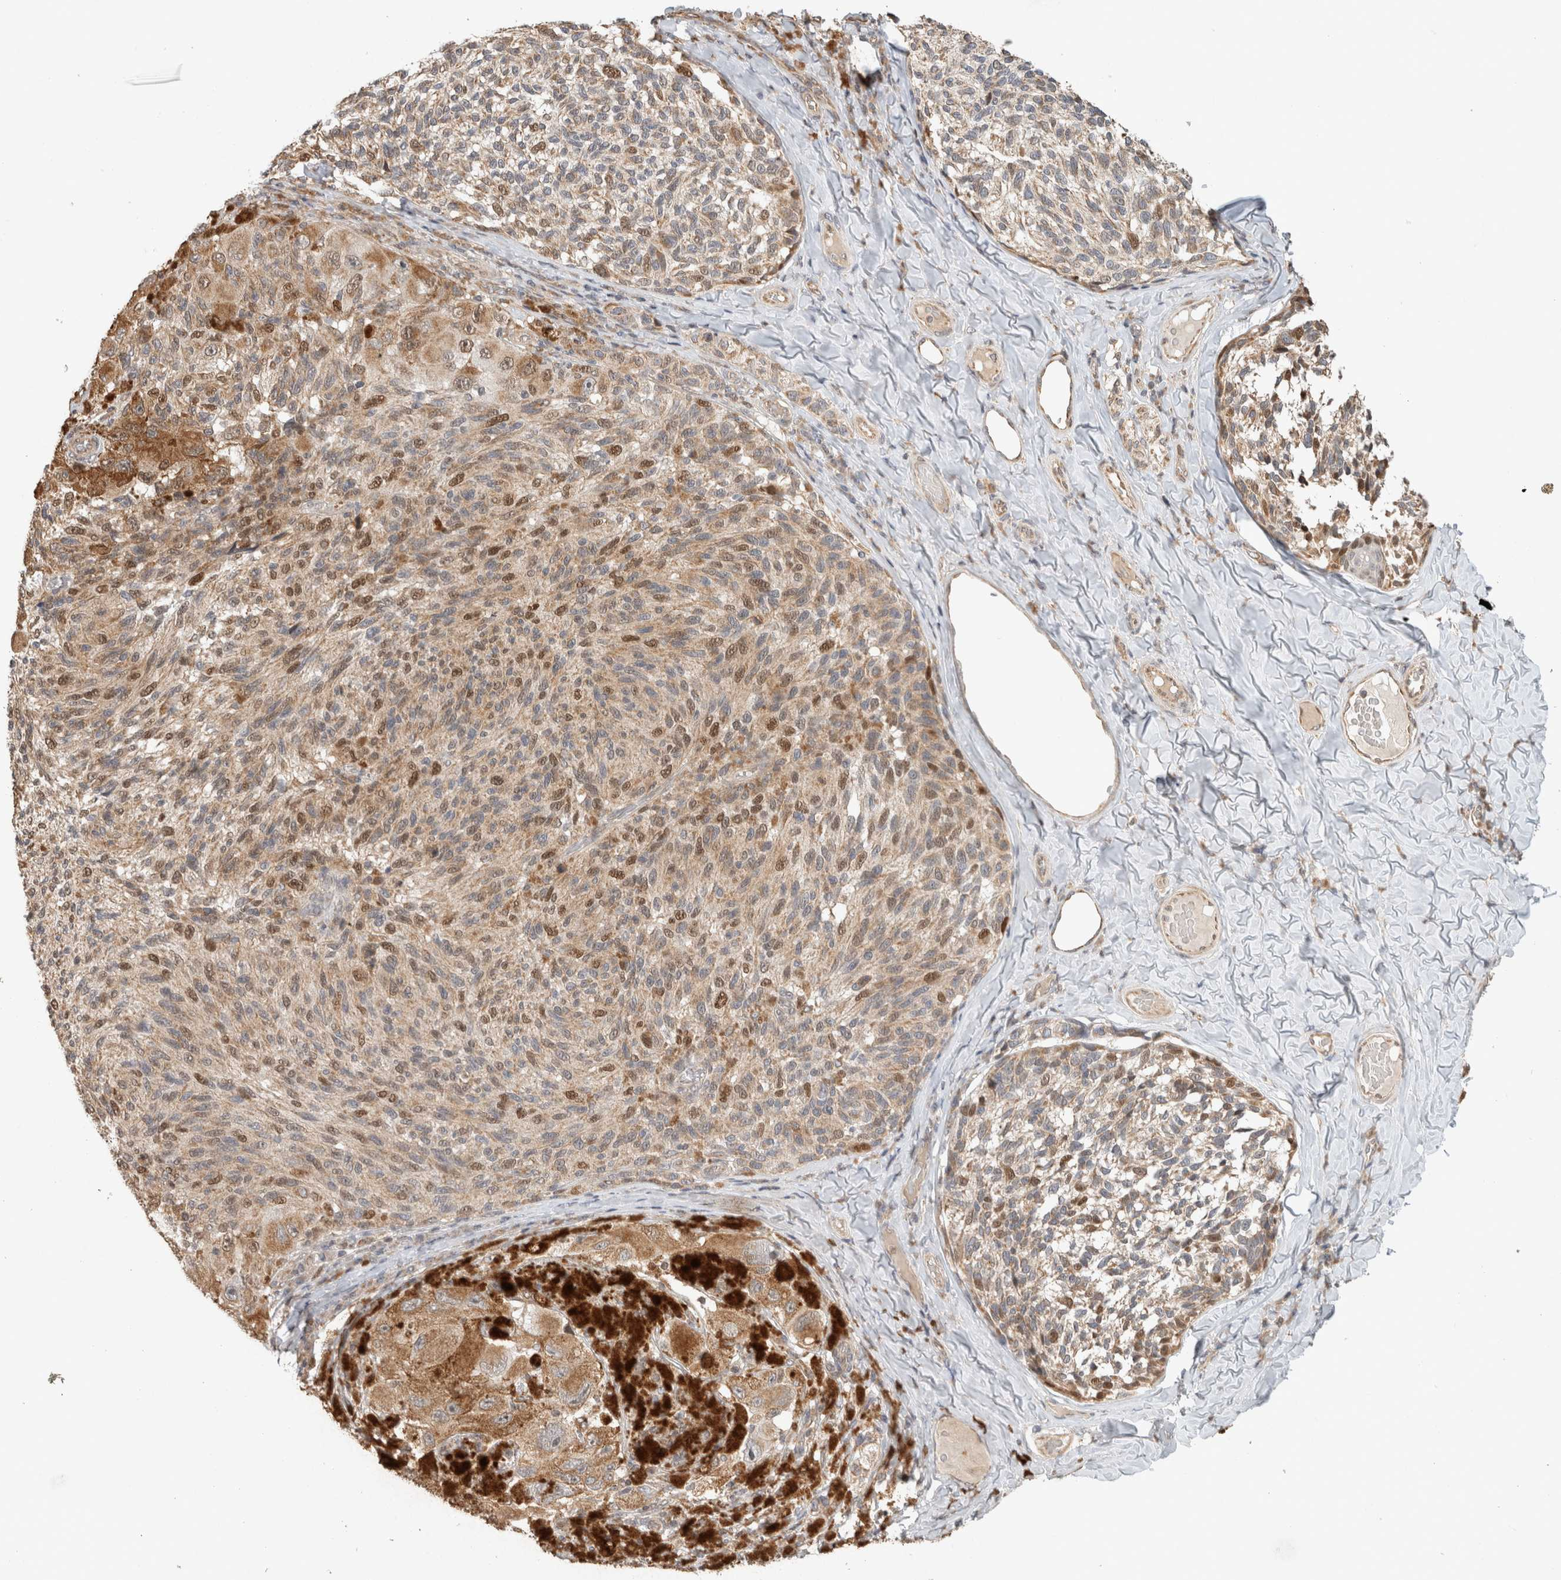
{"staining": {"intensity": "moderate", "quantity": "25%-75%", "location": "cytoplasmic/membranous,nuclear"}, "tissue": "melanoma", "cell_type": "Tumor cells", "image_type": "cancer", "snomed": [{"axis": "morphology", "description": "Malignant melanoma, NOS"}, {"axis": "topography", "description": "Skin"}], "caption": "Moderate cytoplasmic/membranous and nuclear expression for a protein is present in about 25%-75% of tumor cells of melanoma using immunohistochemistry (IHC).", "gene": "GINS4", "patient": {"sex": "female", "age": 73}}